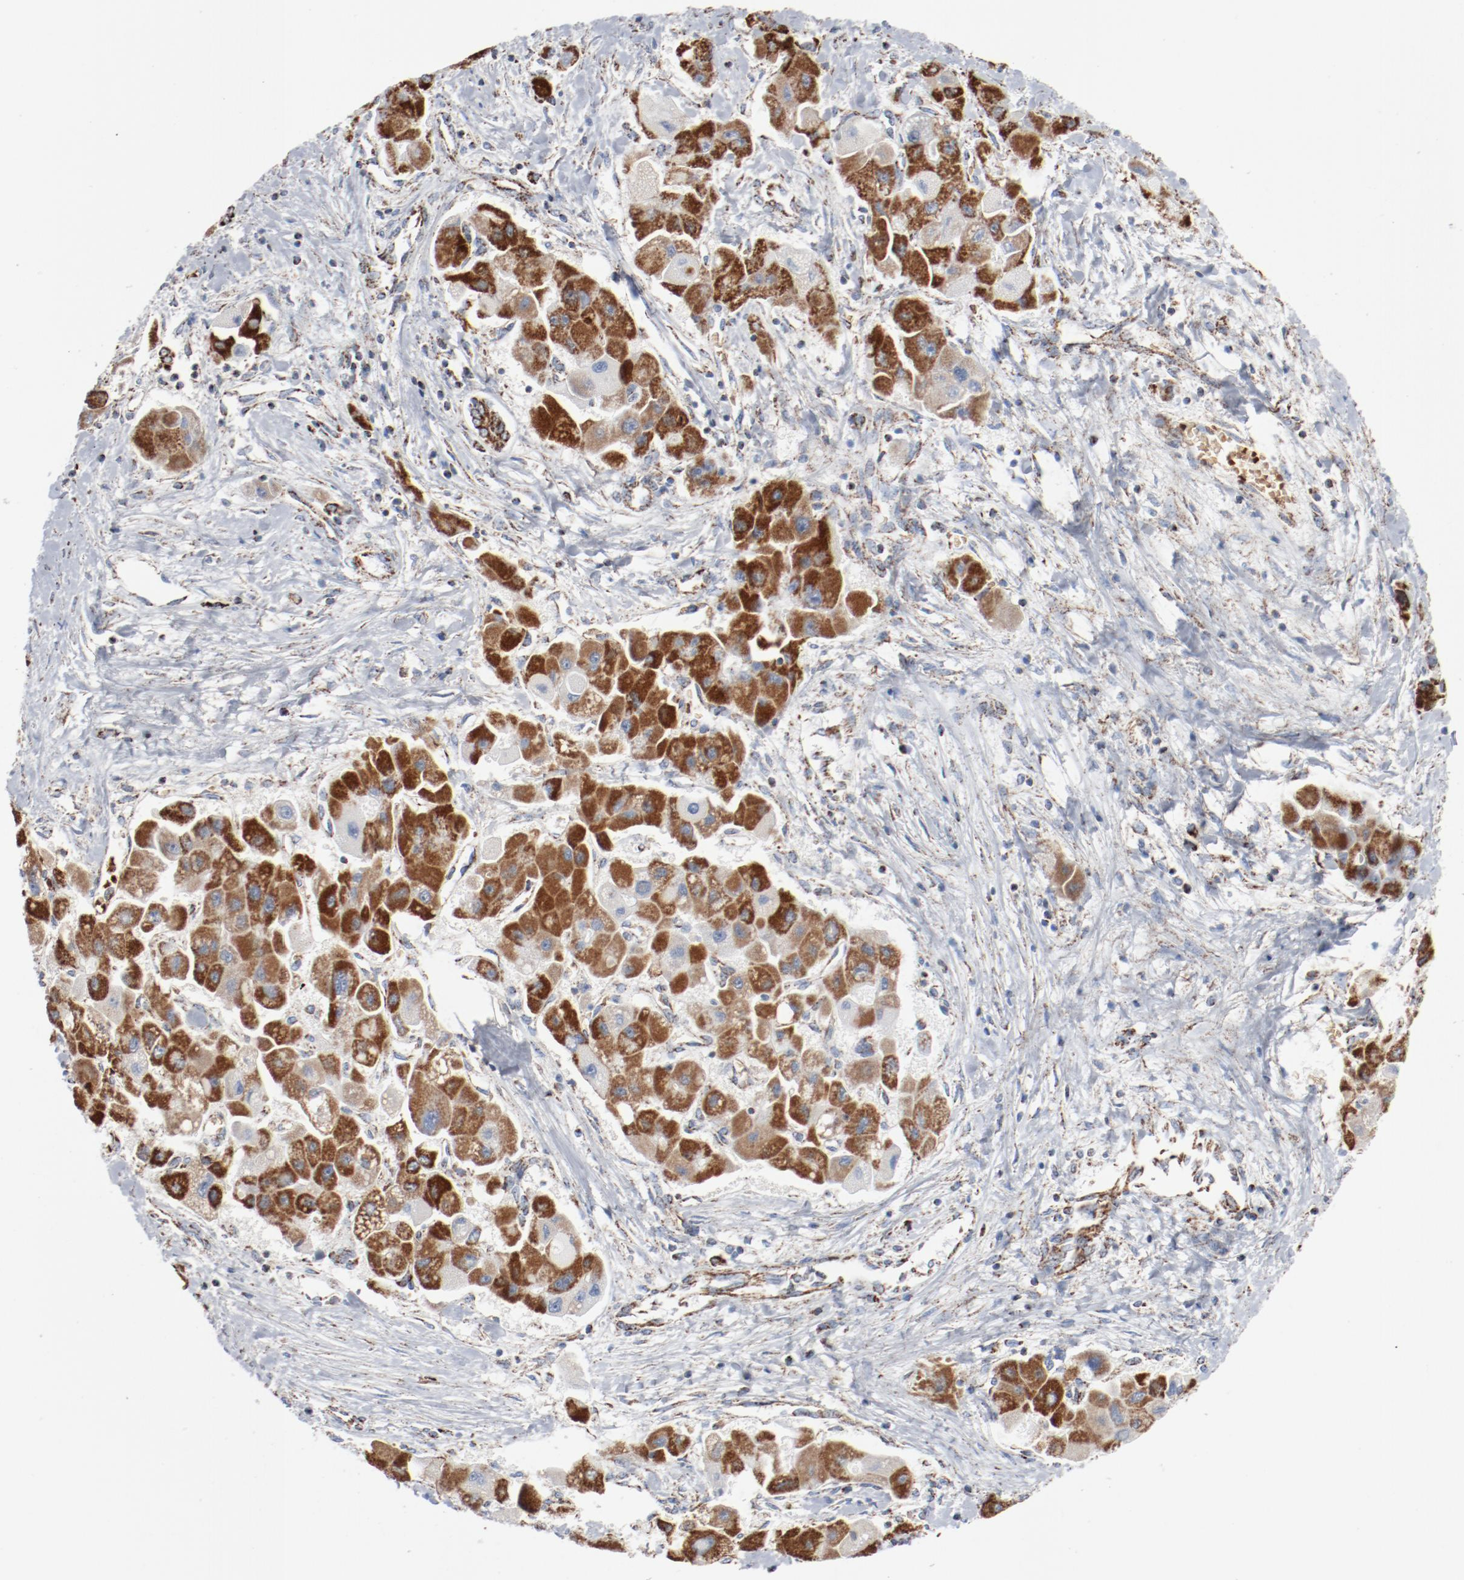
{"staining": {"intensity": "strong", "quantity": ">75%", "location": "cytoplasmic/membranous"}, "tissue": "liver cancer", "cell_type": "Tumor cells", "image_type": "cancer", "snomed": [{"axis": "morphology", "description": "Carcinoma, Hepatocellular, NOS"}, {"axis": "topography", "description": "Liver"}], "caption": "A high amount of strong cytoplasmic/membranous positivity is present in about >75% of tumor cells in liver hepatocellular carcinoma tissue. The staining was performed using DAB, with brown indicating positive protein expression. Nuclei are stained blue with hematoxylin.", "gene": "NDUFB8", "patient": {"sex": "male", "age": 24}}